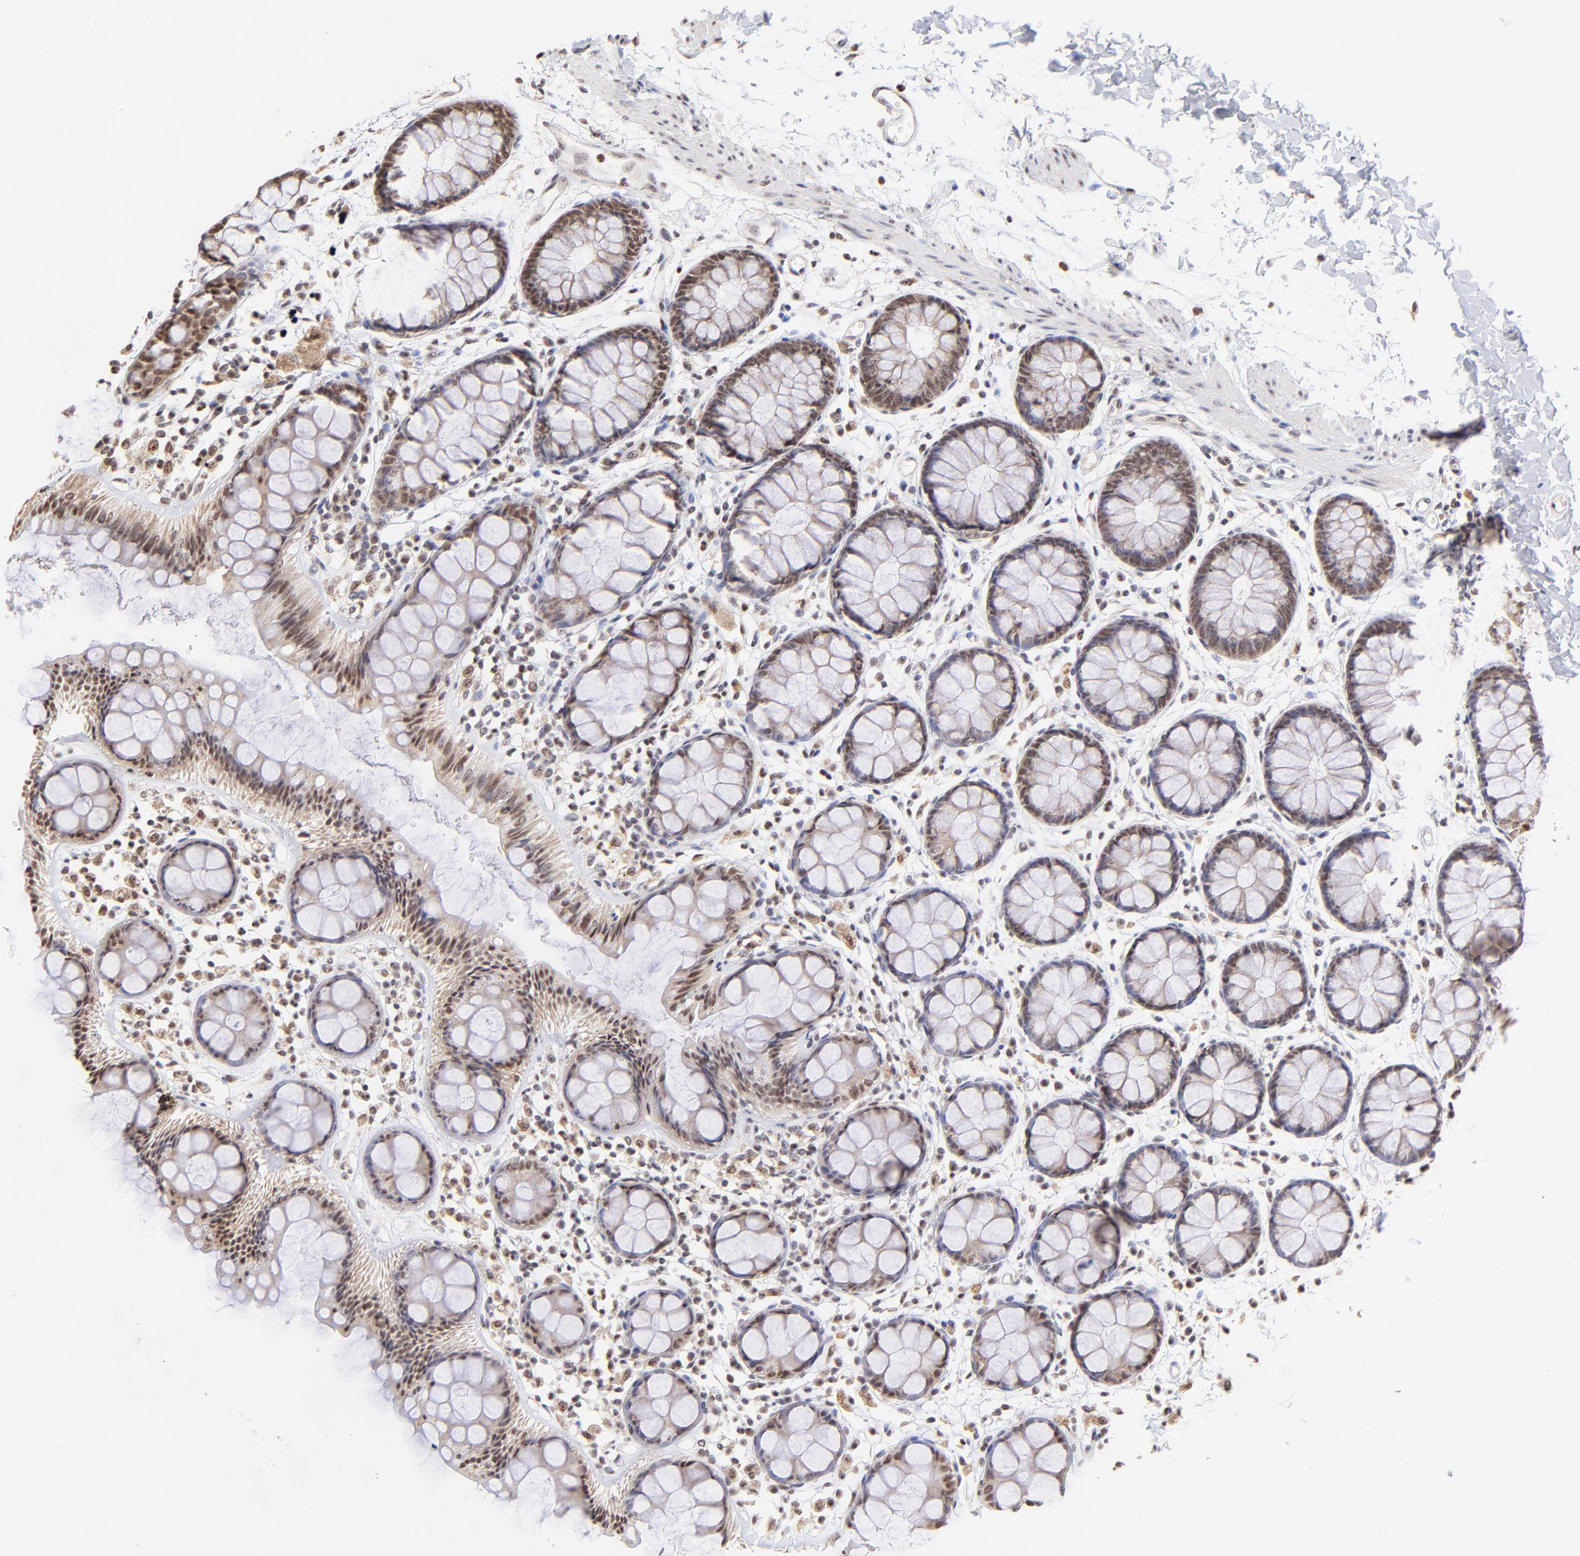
{"staining": {"intensity": "weak", "quantity": ">75%", "location": "nuclear"}, "tissue": "rectum", "cell_type": "Glandular cells", "image_type": "normal", "snomed": [{"axis": "morphology", "description": "Normal tissue, NOS"}, {"axis": "topography", "description": "Rectum"}], "caption": "About >75% of glandular cells in normal rectum display weak nuclear protein staining as visualized by brown immunohistochemical staining.", "gene": "ZNF670", "patient": {"sex": "female", "age": 66}}